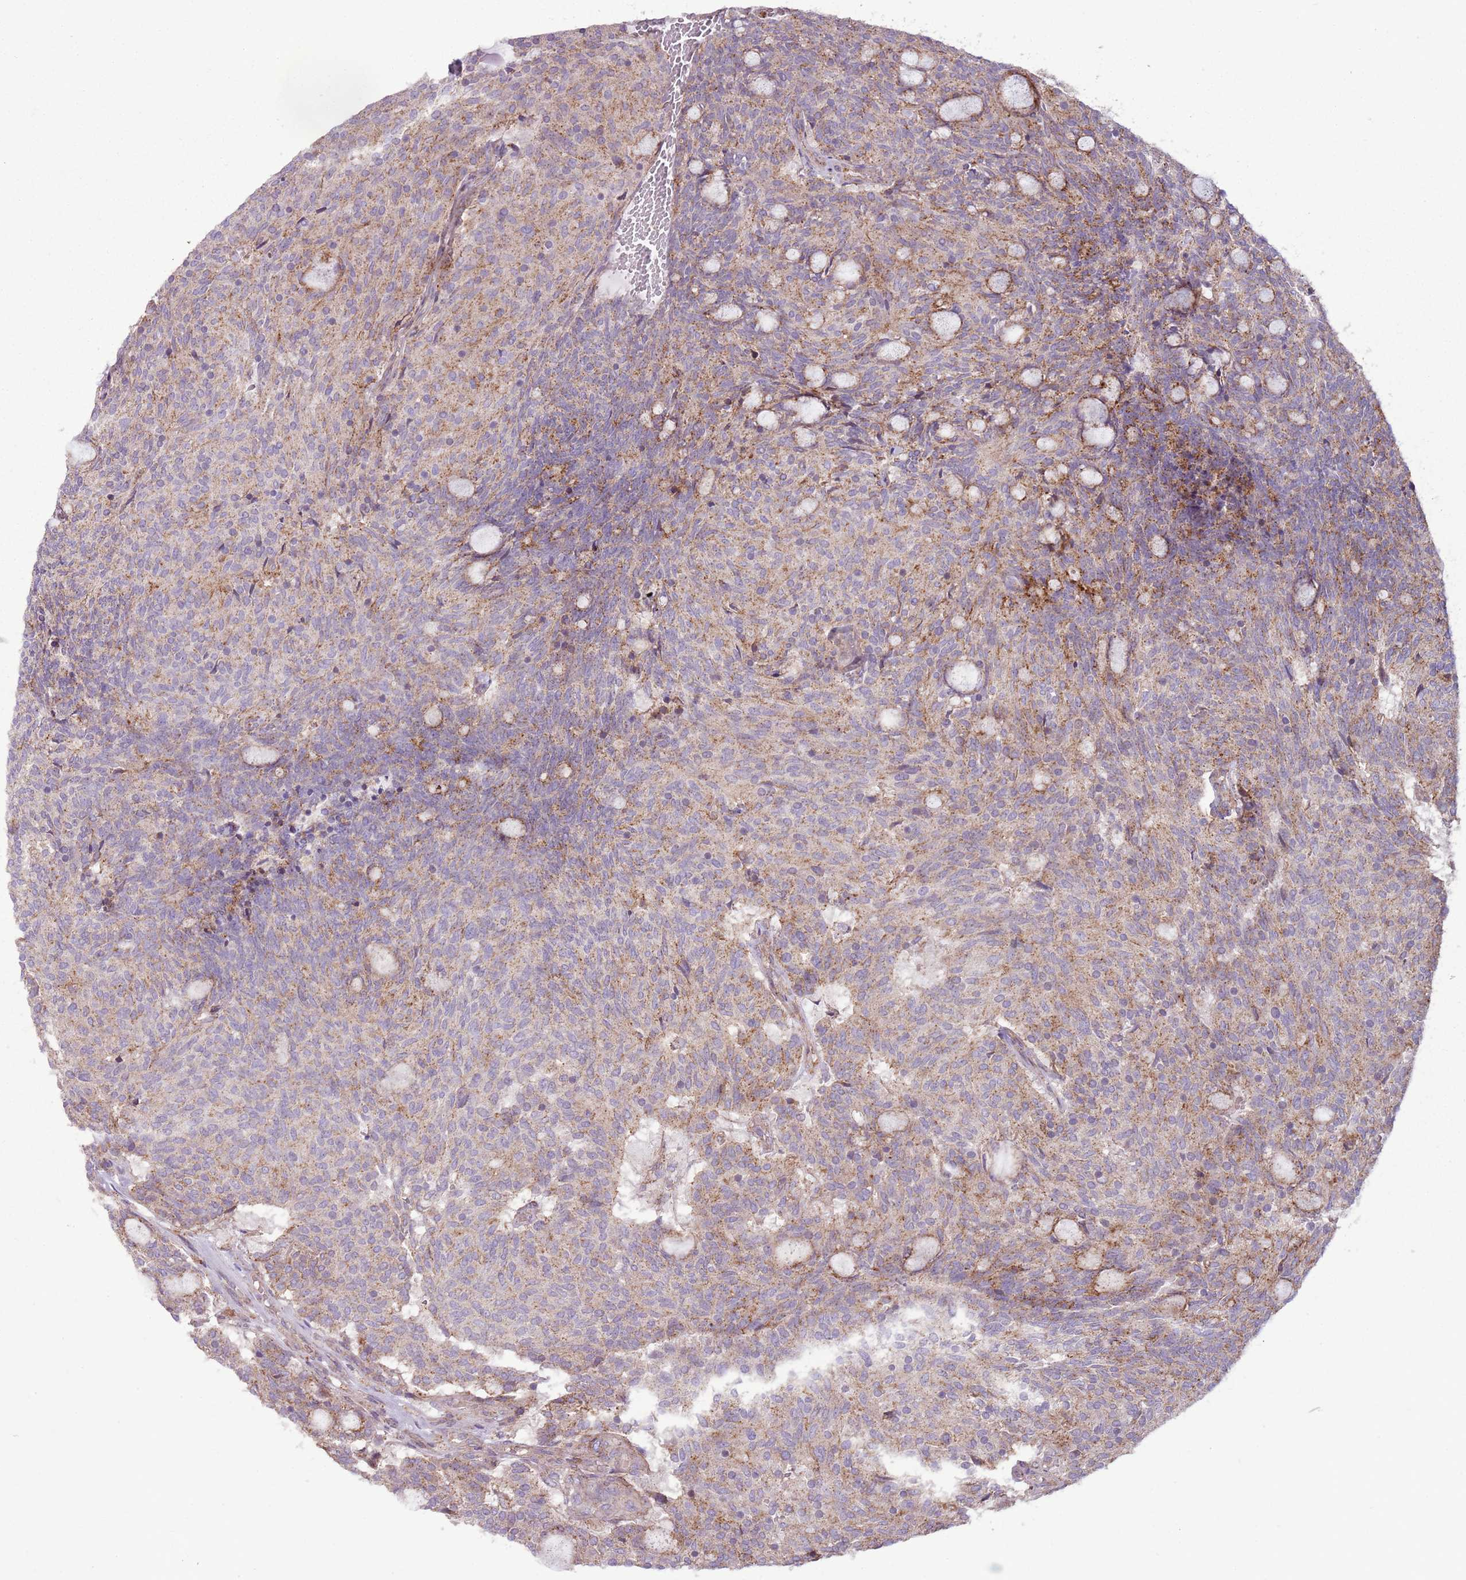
{"staining": {"intensity": "moderate", "quantity": "25%-75%", "location": "cytoplasmic/membranous"}, "tissue": "carcinoid", "cell_type": "Tumor cells", "image_type": "cancer", "snomed": [{"axis": "morphology", "description": "Carcinoid, malignant, NOS"}, {"axis": "topography", "description": "Pancreas"}], "caption": "Protein staining by immunohistochemistry exhibits moderate cytoplasmic/membranous positivity in about 25%-75% of tumor cells in carcinoid (malignant).", "gene": "ANKRD24", "patient": {"sex": "female", "age": 54}}